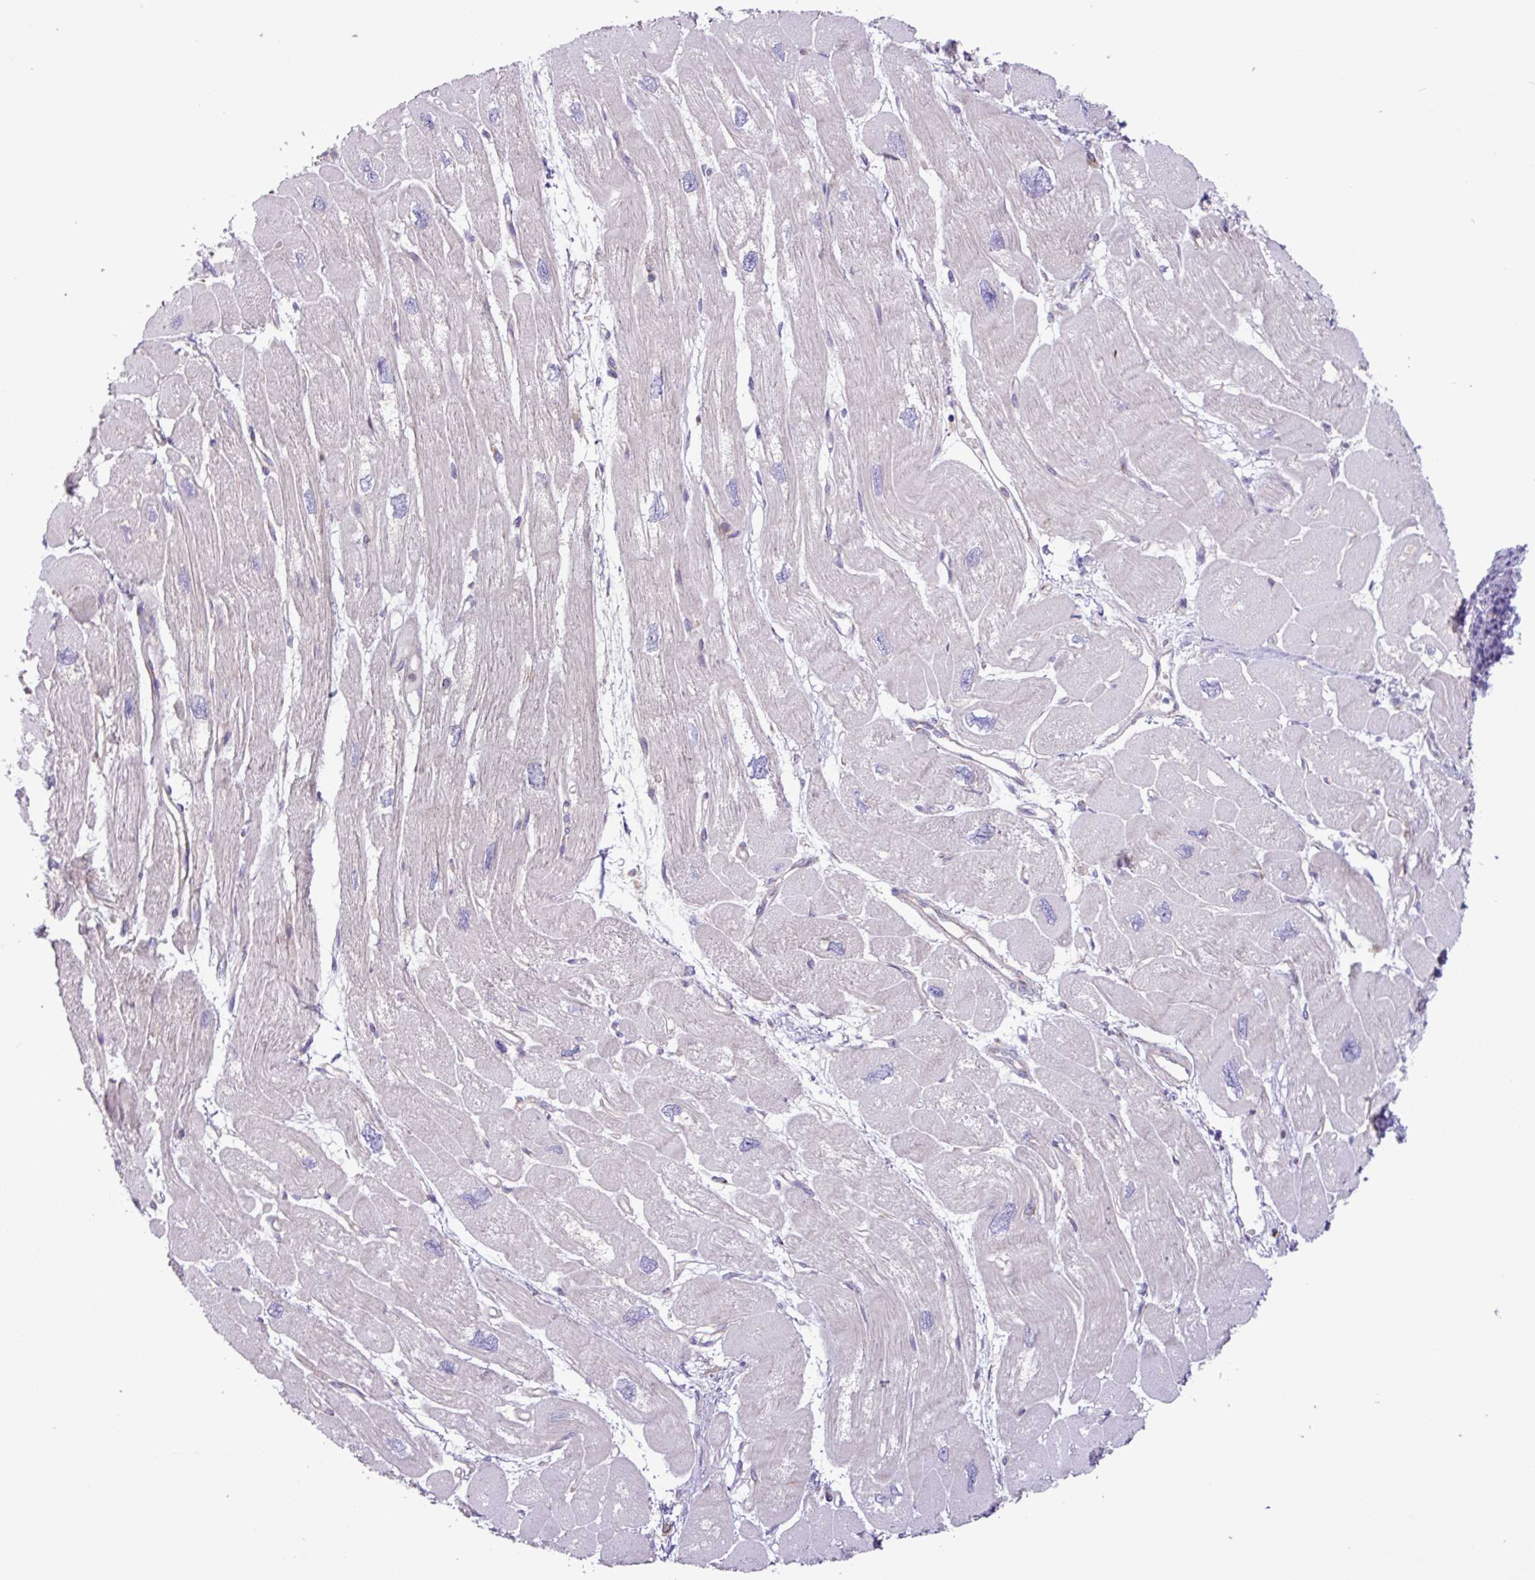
{"staining": {"intensity": "weak", "quantity": "<25%", "location": "cytoplasmic/membranous"}, "tissue": "heart muscle", "cell_type": "Cardiomyocytes", "image_type": "normal", "snomed": [{"axis": "morphology", "description": "Normal tissue, NOS"}, {"axis": "topography", "description": "Heart"}], "caption": "This is a image of immunohistochemistry (IHC) staining of benign heart muscle, which shows no expression in cardiomyocytes. (Brightfield microscopy of DAB (3,3'-diaminobenzidine) immunohistochemistry (IHC) at high magnification).", "gene": "RAB19", "patient": {"sex": "male", "age": 42}}